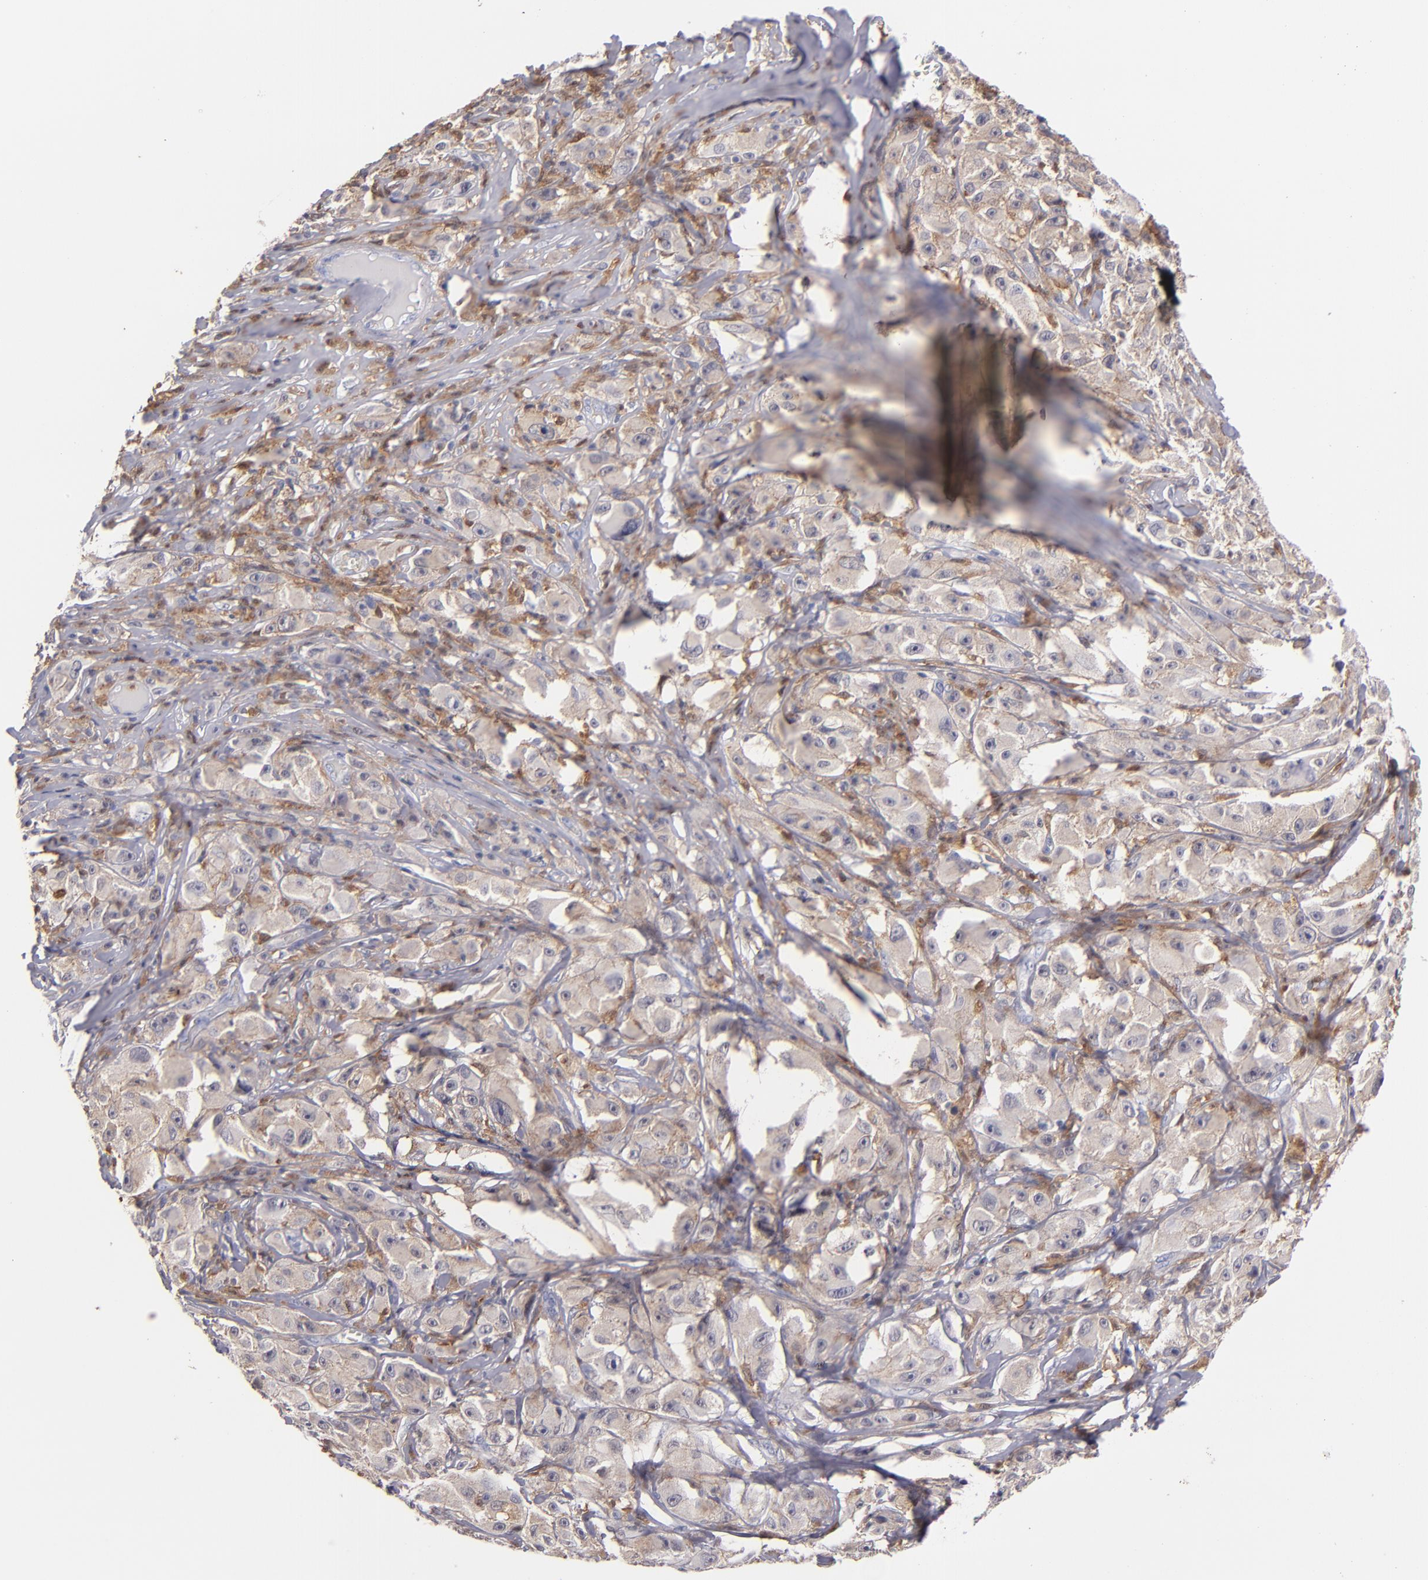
{"staining": {"intensity": "weak", "quantity": ">75%", "location": "cytoplasmic/membranous"}, "tissue": "melanoma", "cell_type": "Tumor cells", "image_type": "cancer", "snomed": [{"axis": "morphology", "description": "Malignant melanoma, NOS"}, {"axis": "topography", "description": "Skin"}], "caption": "Protein staining of melanoma tissue reveals weak cytoplasmic/membranous positivity in approximately >75% of tumor cells. (IHC, brightfield microscopy, high magnification).", "gene": "PRKCD", "patient": {"sex": "male", "age": 56}}